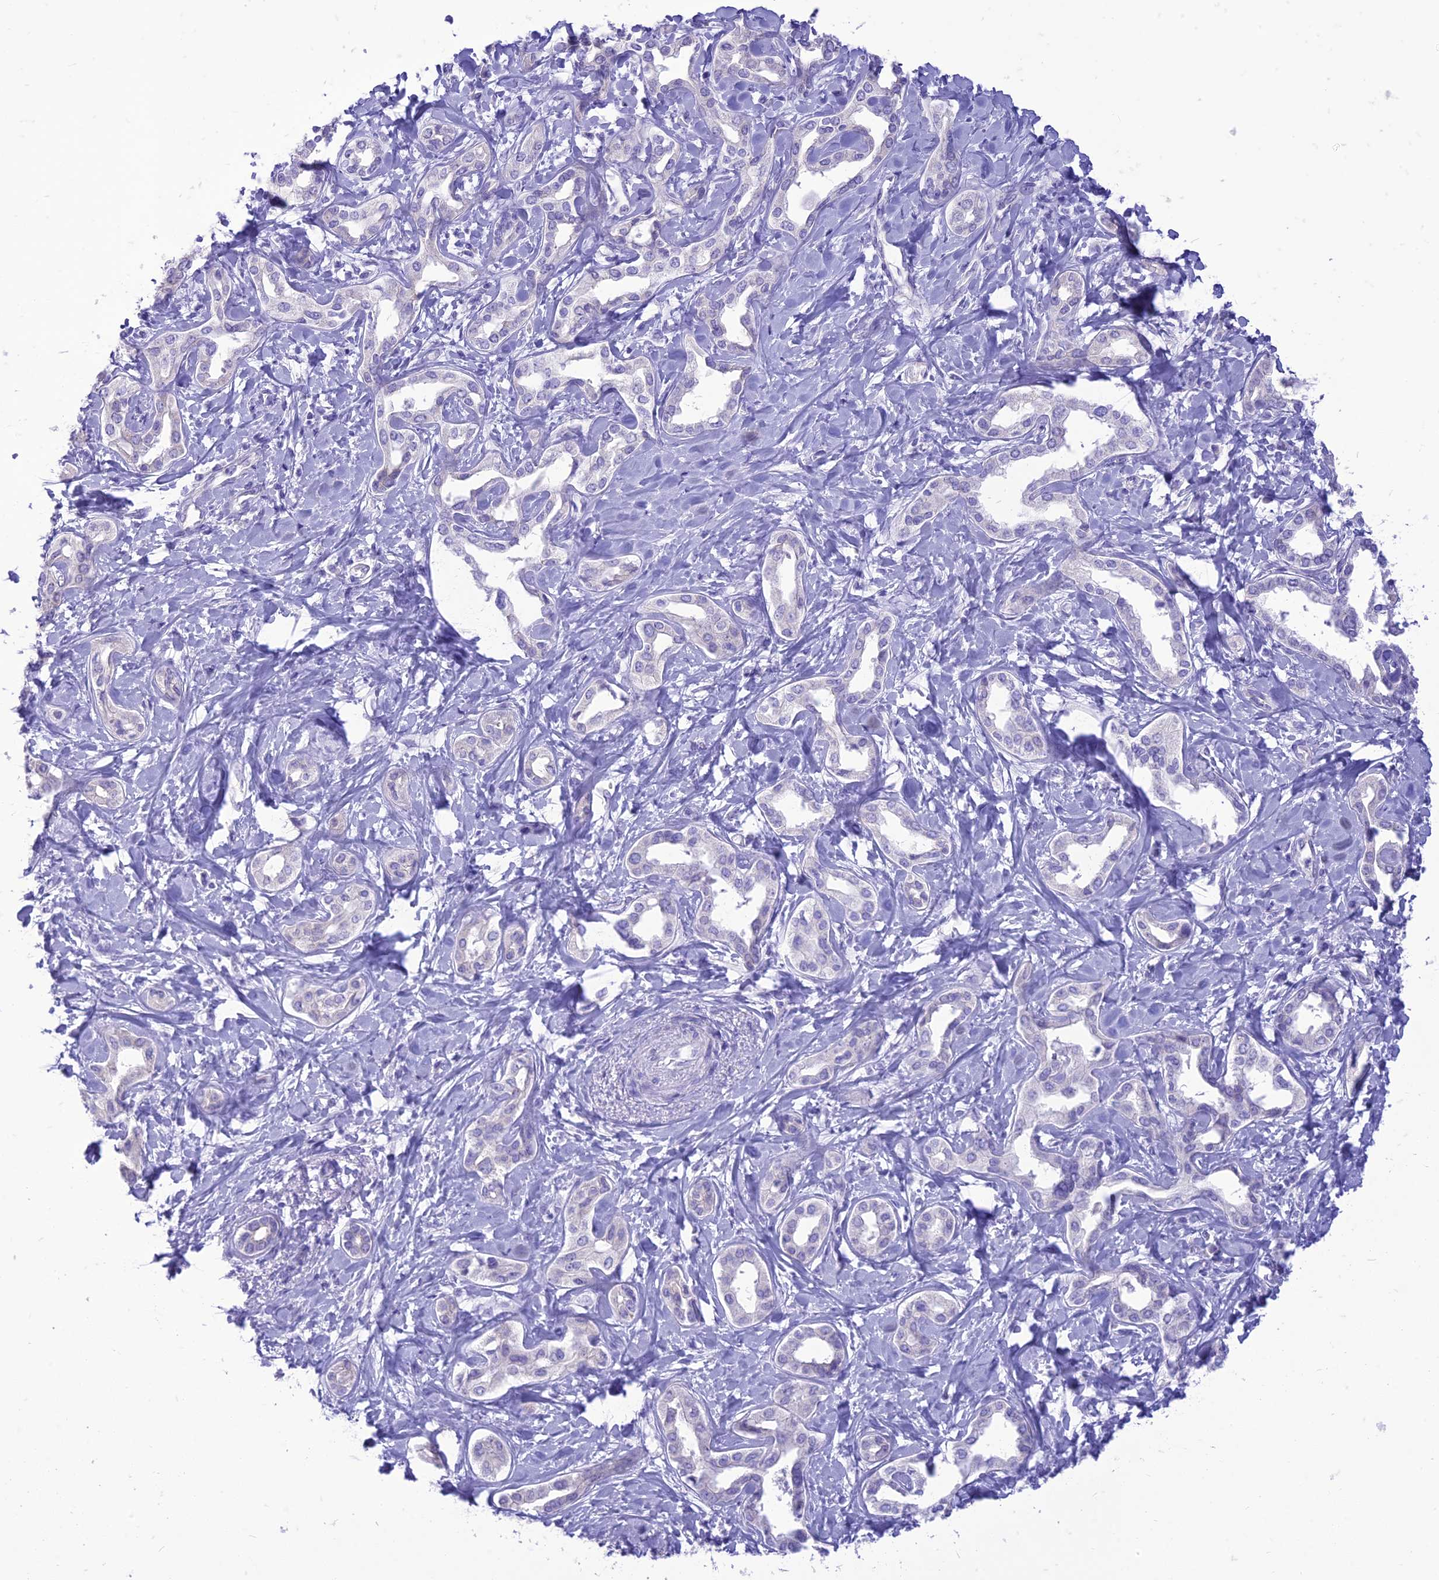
{"staining": {"intensity": "negative", "quantity": "none", "location": "none"}, "tissue": "liver cancer", "cell_type": "Tumor cells", "image_type": "cancer", "snomed": [{"axis": "morphology", "description": "Cholangiocarcinoma"}, {"axis": "topography", "description": "Liver"}], "caption": "DAB (3,3'-diaminobenzidine) immunohistochemical staining of cholangiocarcinoma (liver) displays no significant positivity in tumor cells. Brightfield microscopy of immunohistochemistry (IHC) stained with DAB (3,3'-diaminobenzidine) (brown) and hematoxylin (blue), captured at high magnification.", "gene": "DHDH", "patient": {"sex": "female", "age": 77}}